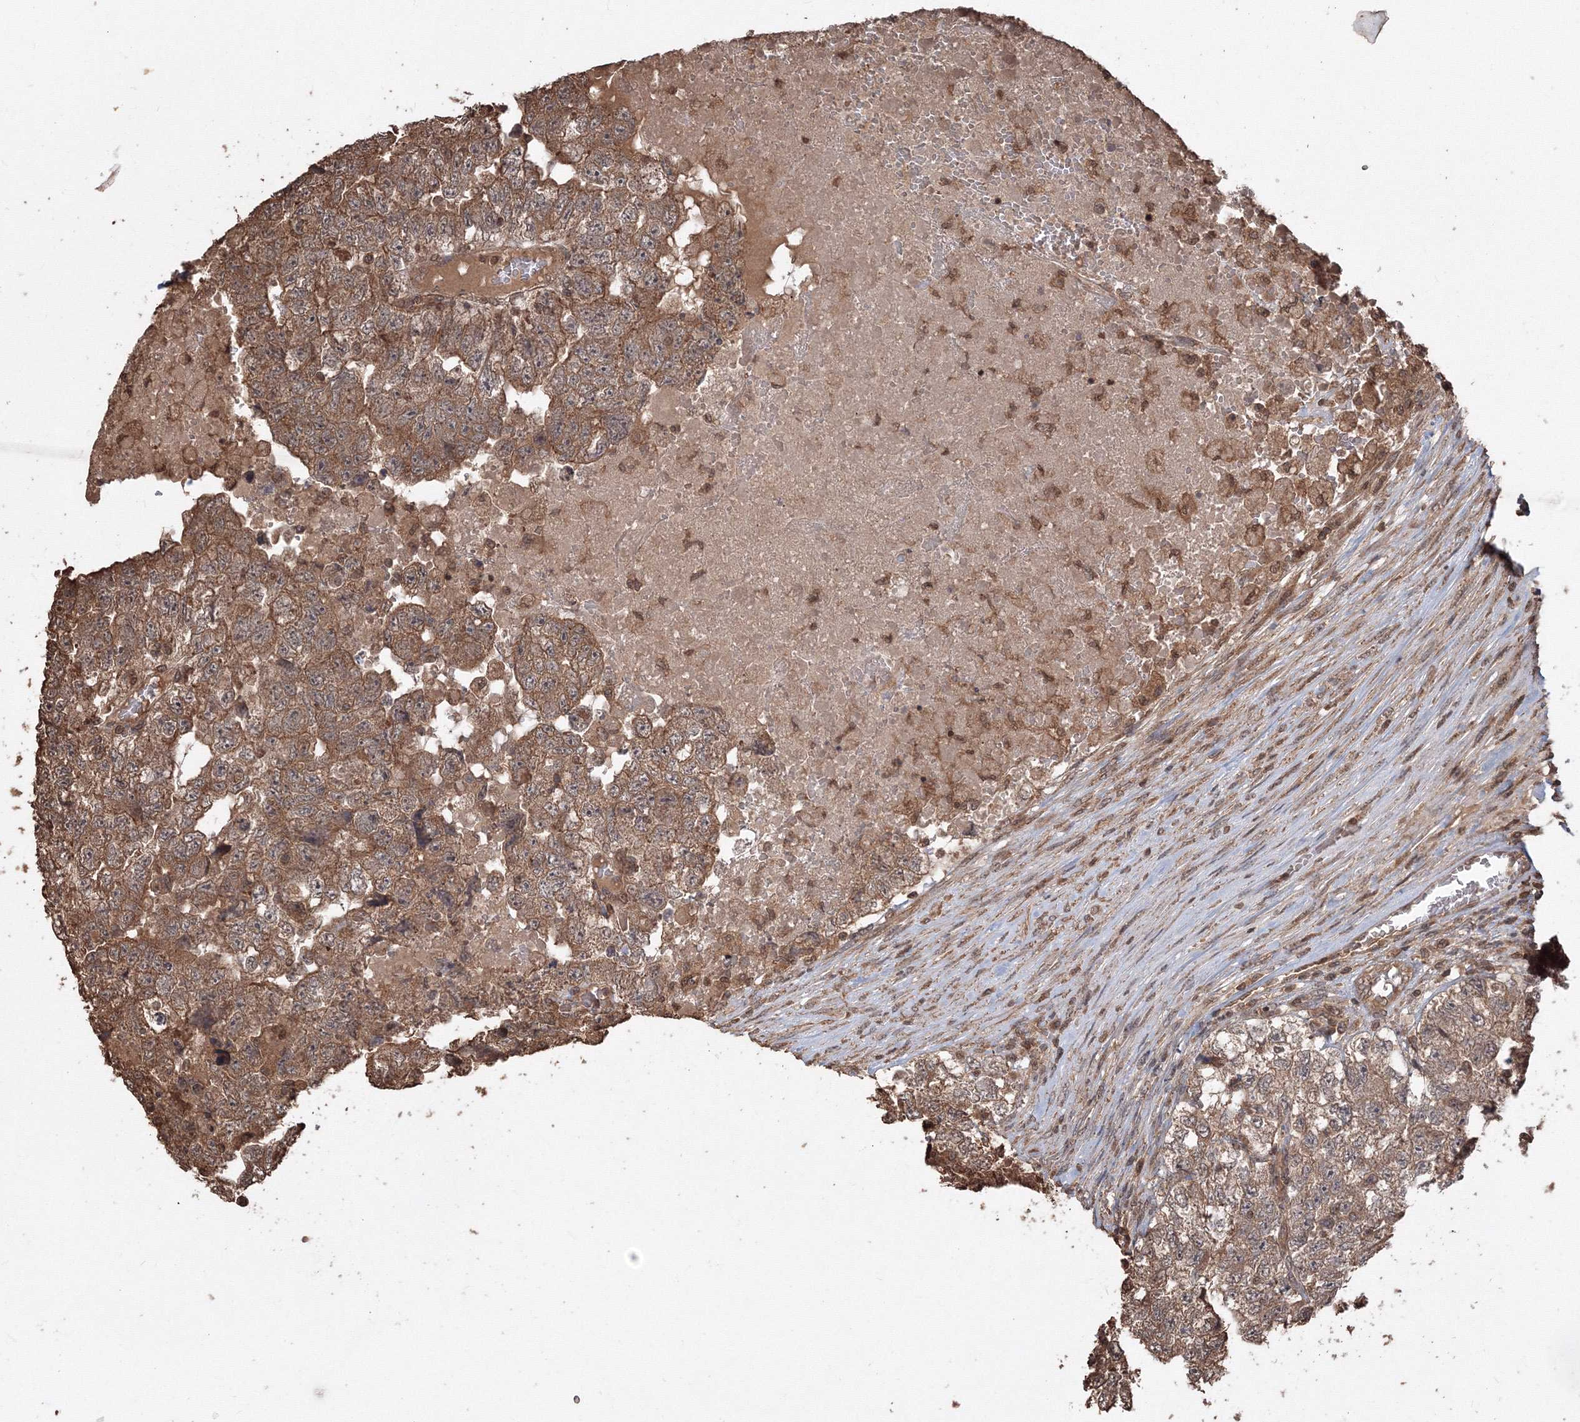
{"staining": {"intensity": "moderate", "quantity": ">75%", "location": "cytoplasmic/membranous"}, "tissue": "testis cancer", "cell_type": "Tumor cells", "image_type": "cancer", "snomed": [{"axis": "morphology", "description": "Carcinoma, Embryonal, NOS"}, {"axis": "topography", "description": "Testis"}], "caption": "Human testis cancer stained for a protein (brown) demonstrates moderate cytoplasmic/membranous positive staining in approximately >75% of tumor cells.", "gene": "CCDC122", "patient": {"sex": "male", "age": 36}}